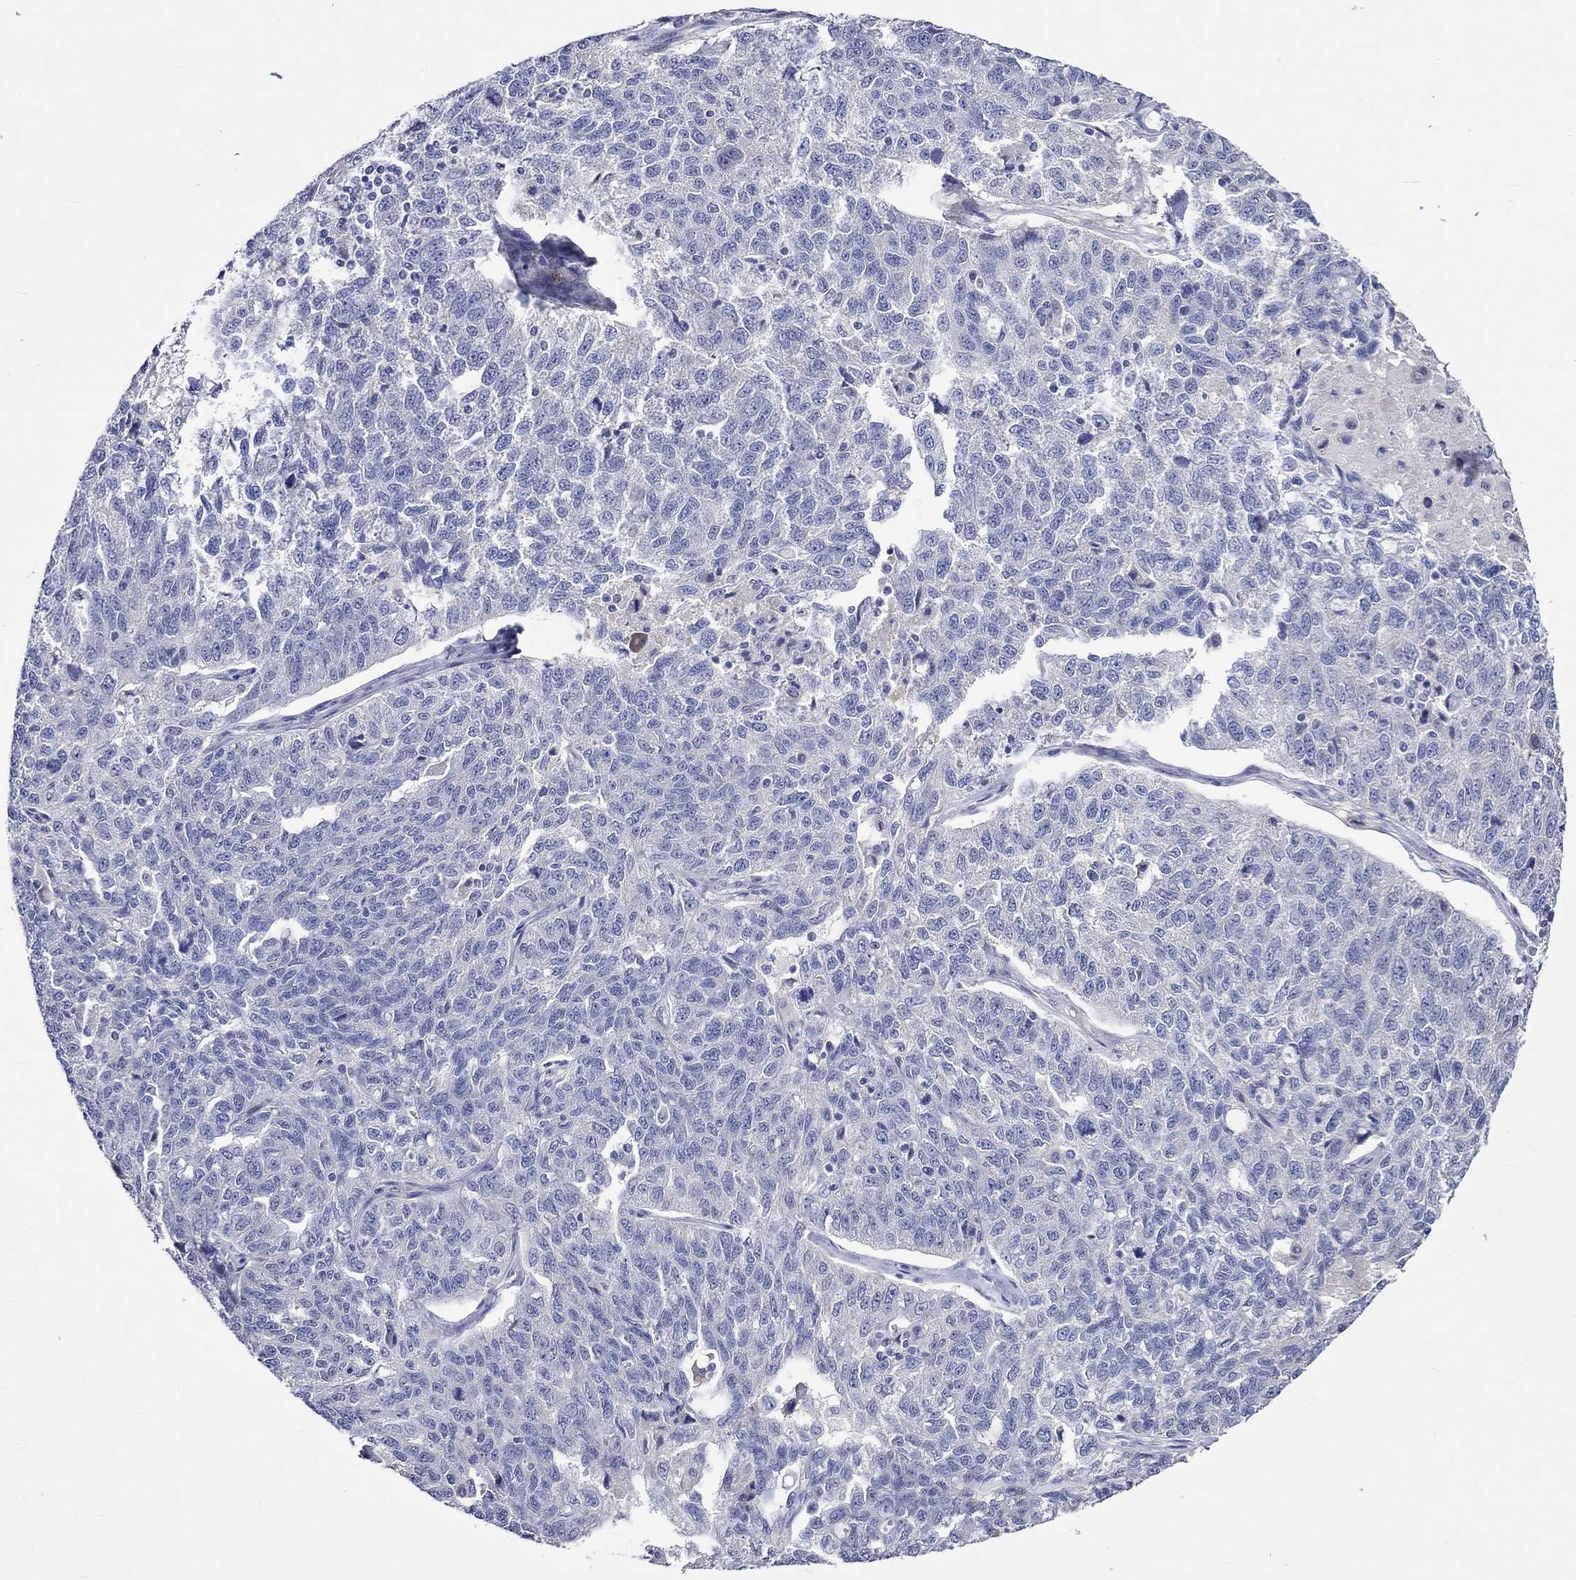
{"staining": {"intensity": "negative", "quantity": "none", "location": "none"}, "tissue": "ovarian cancer", "cell_type": "Tumor cells", "image_type": "cancer", "snomed": [{"axis": "morphology", "description": "Cystadenocarcinoma, serous, NOS"}, {"axis": "topography", "description": "Ovary"}], "caption": "The histopathology image shows no significant expression in tumor cells of serous cystadenocarcinoma (ovarian).", "gene": "CRYAB", "patient": {"sex": "female", "age": 71}}